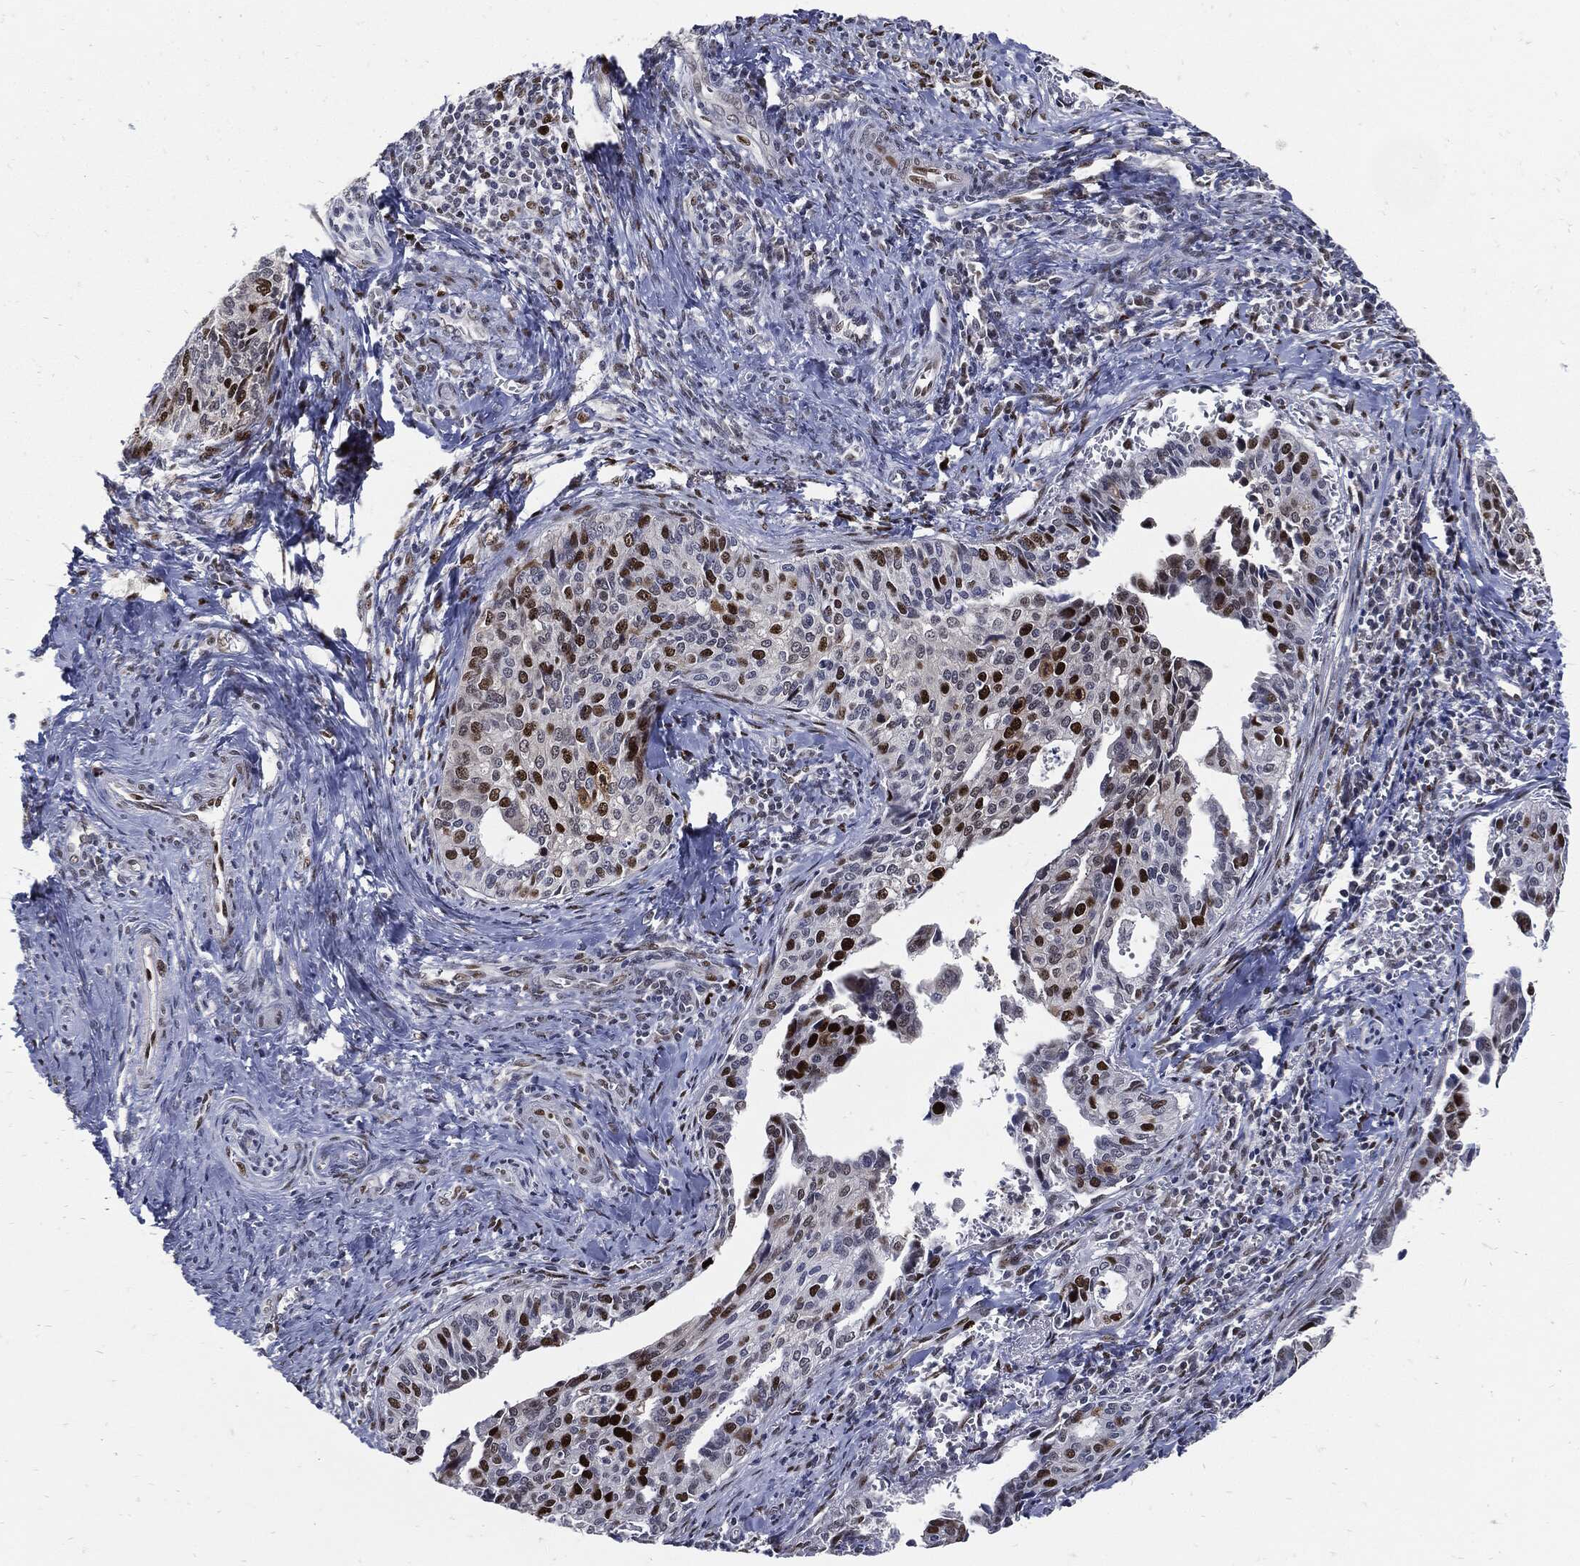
{"staining": {"intensity": "strong", "quantity": "<25%", "location": "nuclear"}, "tissue": "cervical cancer", "cell_type": "Tumor cells", "image_type": "cancer", "snomed": [{"axis": "morphology", "description": "Squamous cell carcinoma, NOS"}, {"axis": "topography", "description": "Cervix"}], "caption": "A photomicrograph of cervical squamous cell carcinoma stained for a protein displays strong nuclear brown staining in tumor cells.", "gene": "NBN", "patient": {"sex": "female", "age": 29}}